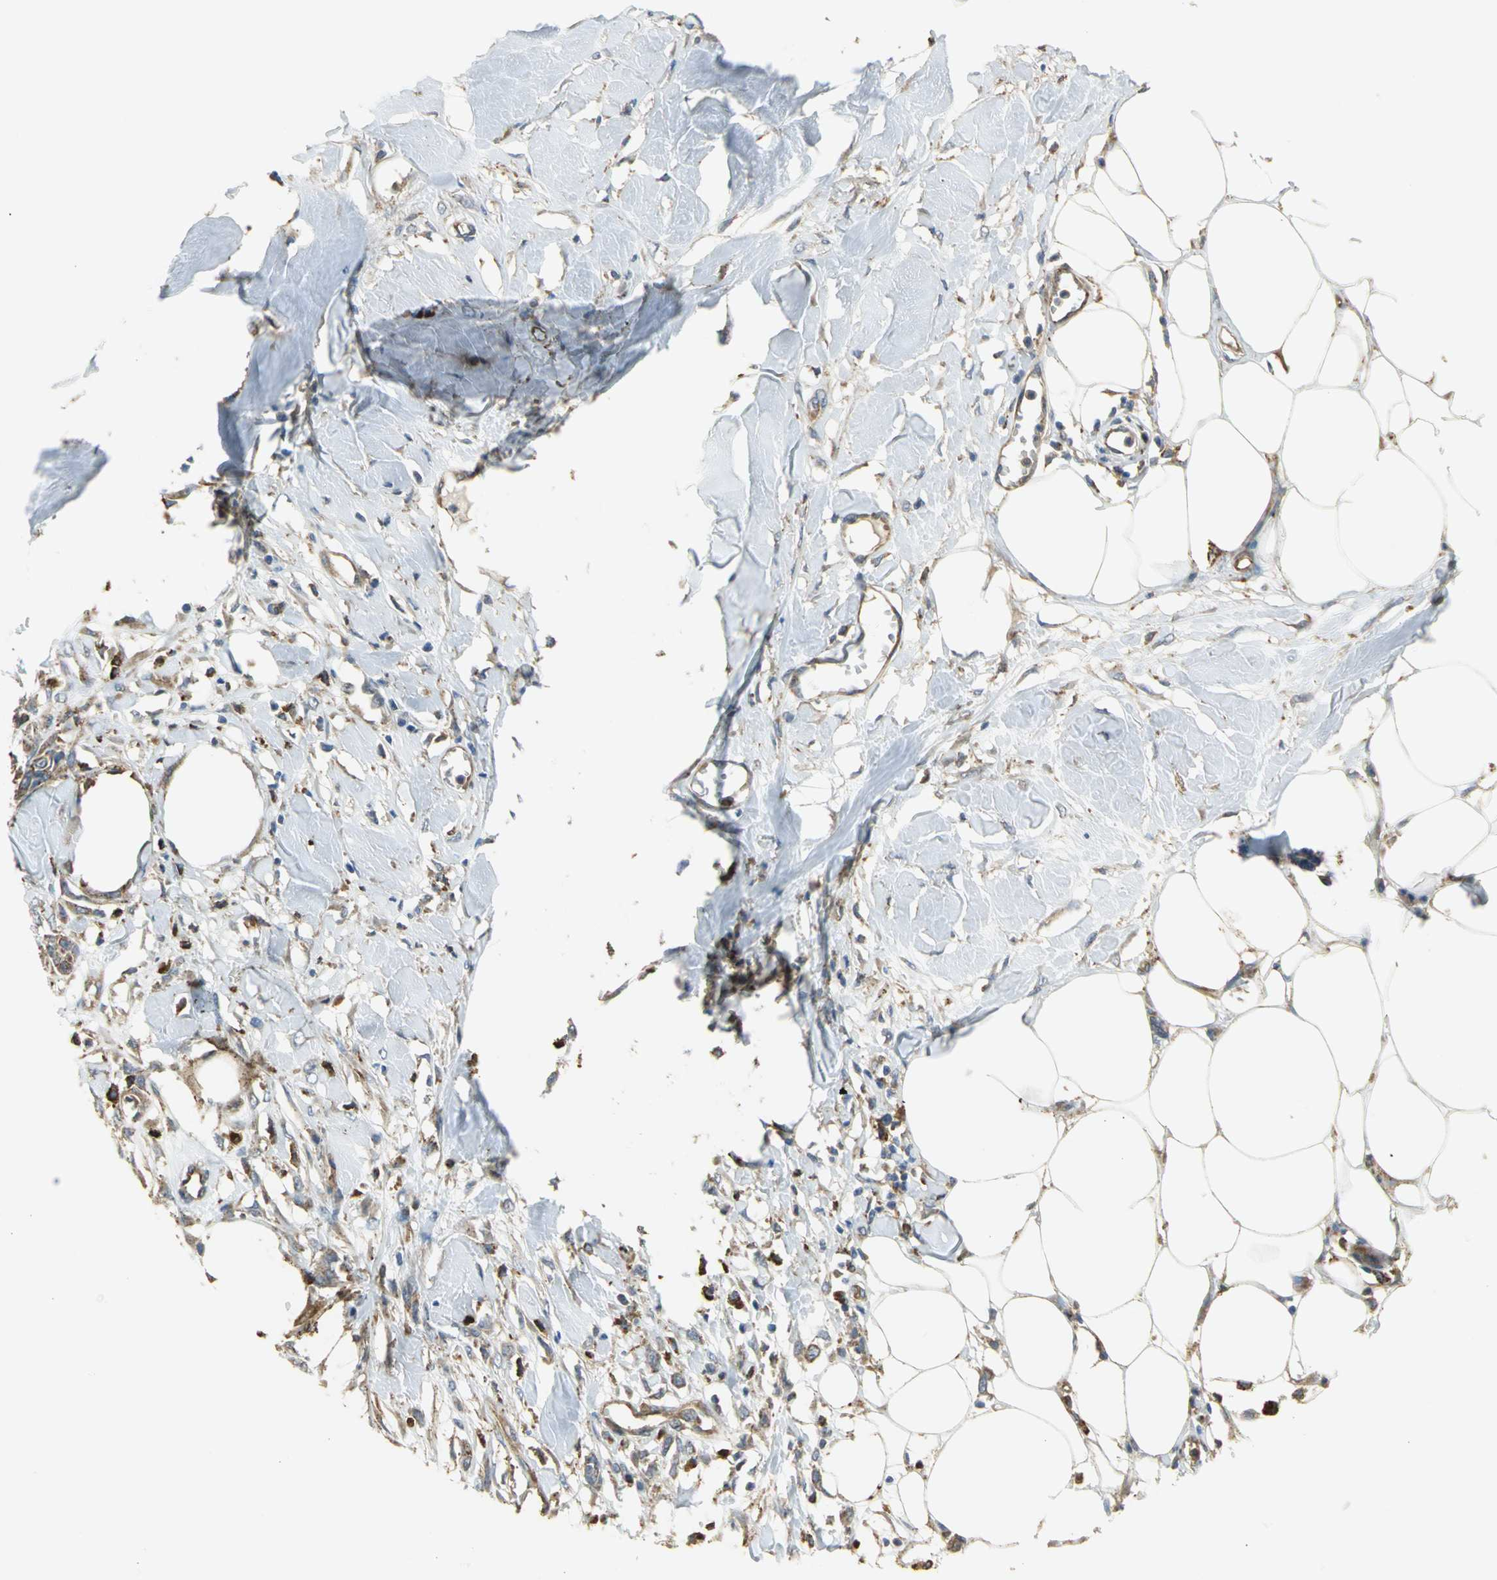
{"staining": {"intensity": "weak", "quantity": "25%-75%", "location": "cytoplasmic/membranous"}, "tissue": "skin cancer", "cell_type": "Tumor cells", "image_type": "cancer", "snomed": [{"axis": "morphology", "description": "Normal tissue, NOS"}, {"axis": "morphology", "description": "Squamous cell carcinoma, NOS"}, {"axis": "topography", "description": "Skin"}], "caption": "The micrograph demonstrates a brown stain indicating the presence of a protein in the cytoplasmic/membranous of tumor cells in skin cancer (squamous cell carcinoma).", "gene": "DIAPH2", "patient": {"sex": "female", "age": 59}}